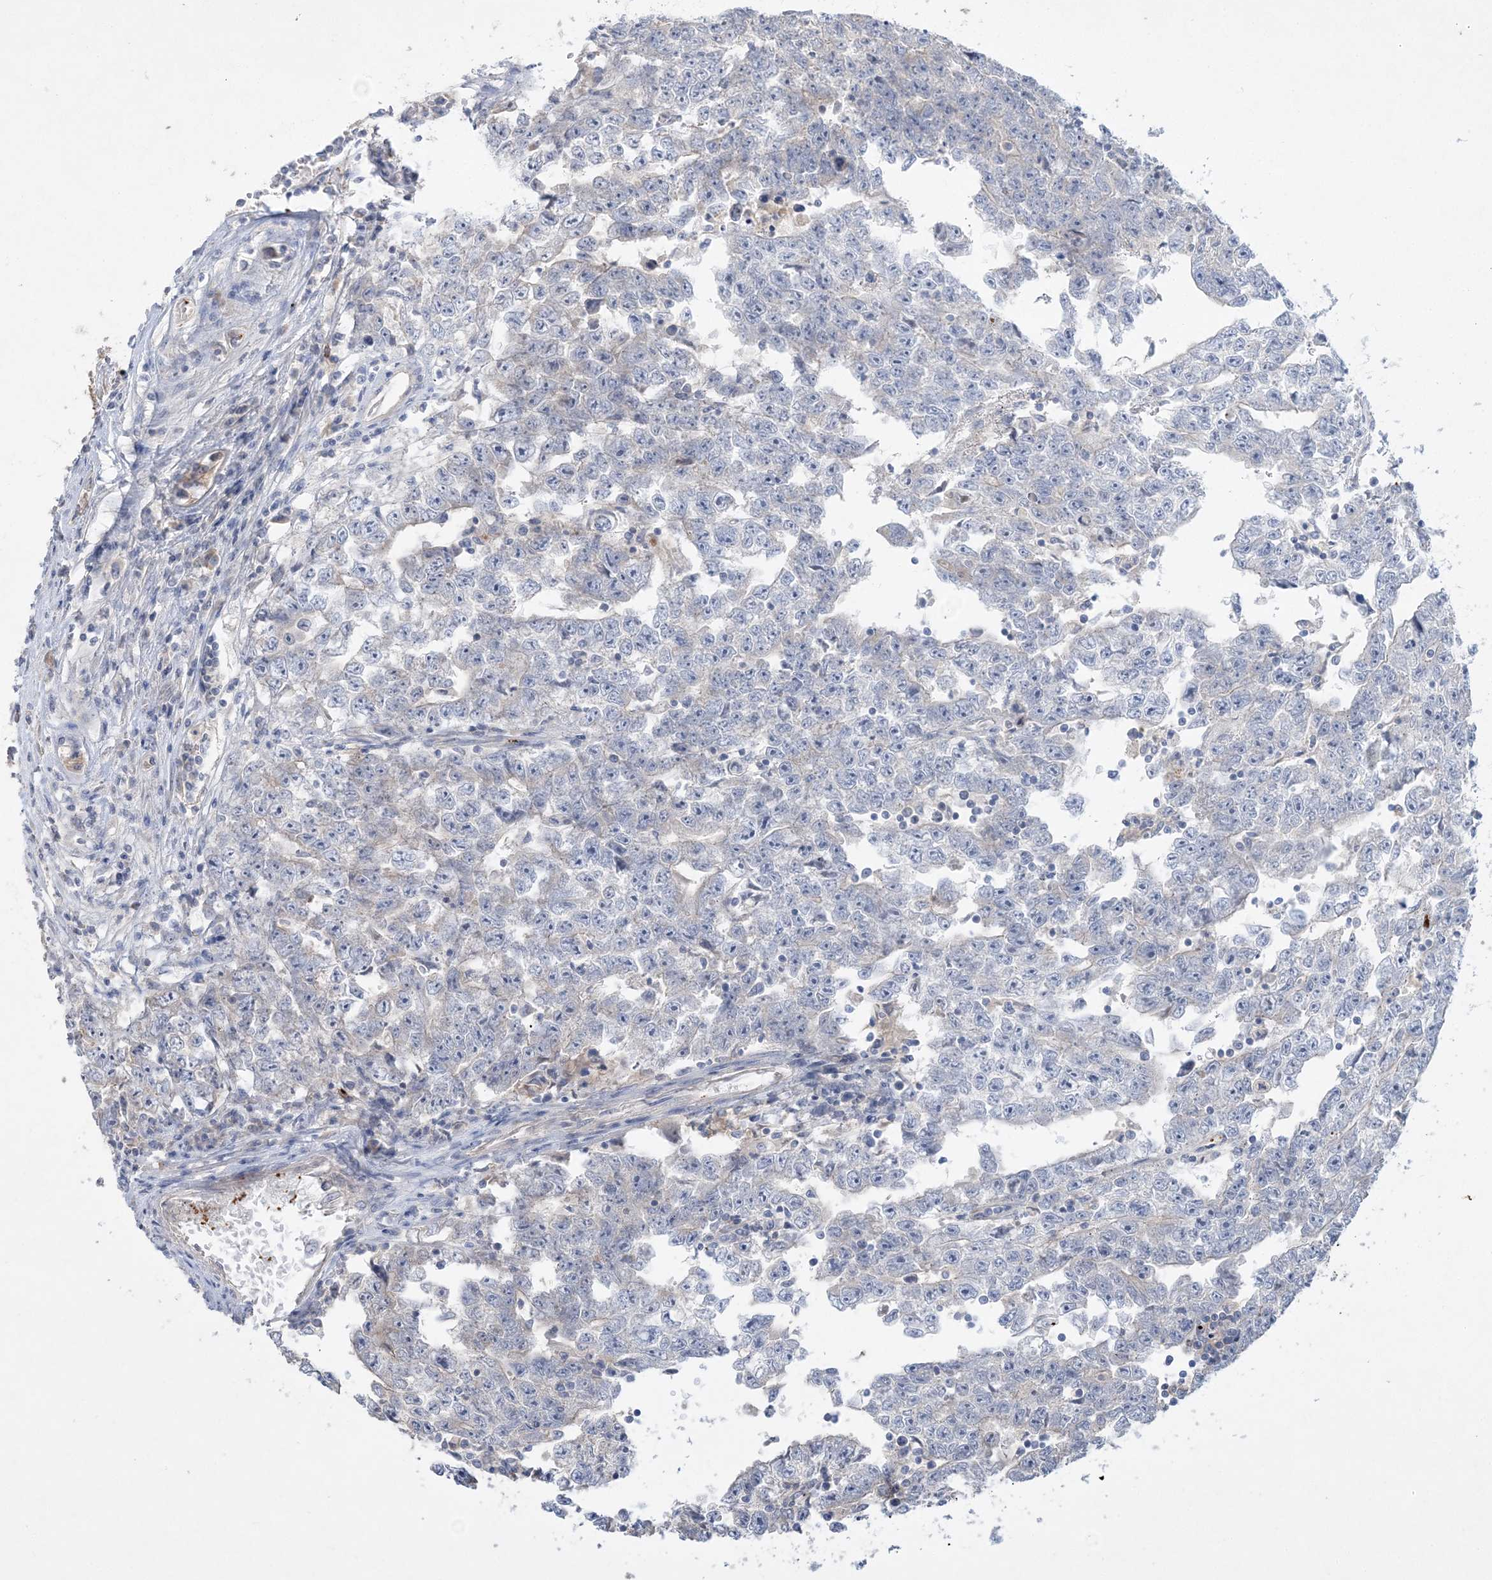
{"staining": {"intensity": "negative", "quantity": "none", "location": "none"}, "tissue": "testis cancer", "cell_type": "Tumor cells", "image_type": "cancer", "snomed": [{"axis": "morphology", "description": "Carcinoma, Embryonal, NOS"}, {"axis": "topography", "description": "Testis"}], "caption": "The photomicrograph demonstrates no significant positivity in tumor cells of testis embryonal carcinoma.", "gene": "ADCK2", "patient": {"sex": "male", "age": 25}}